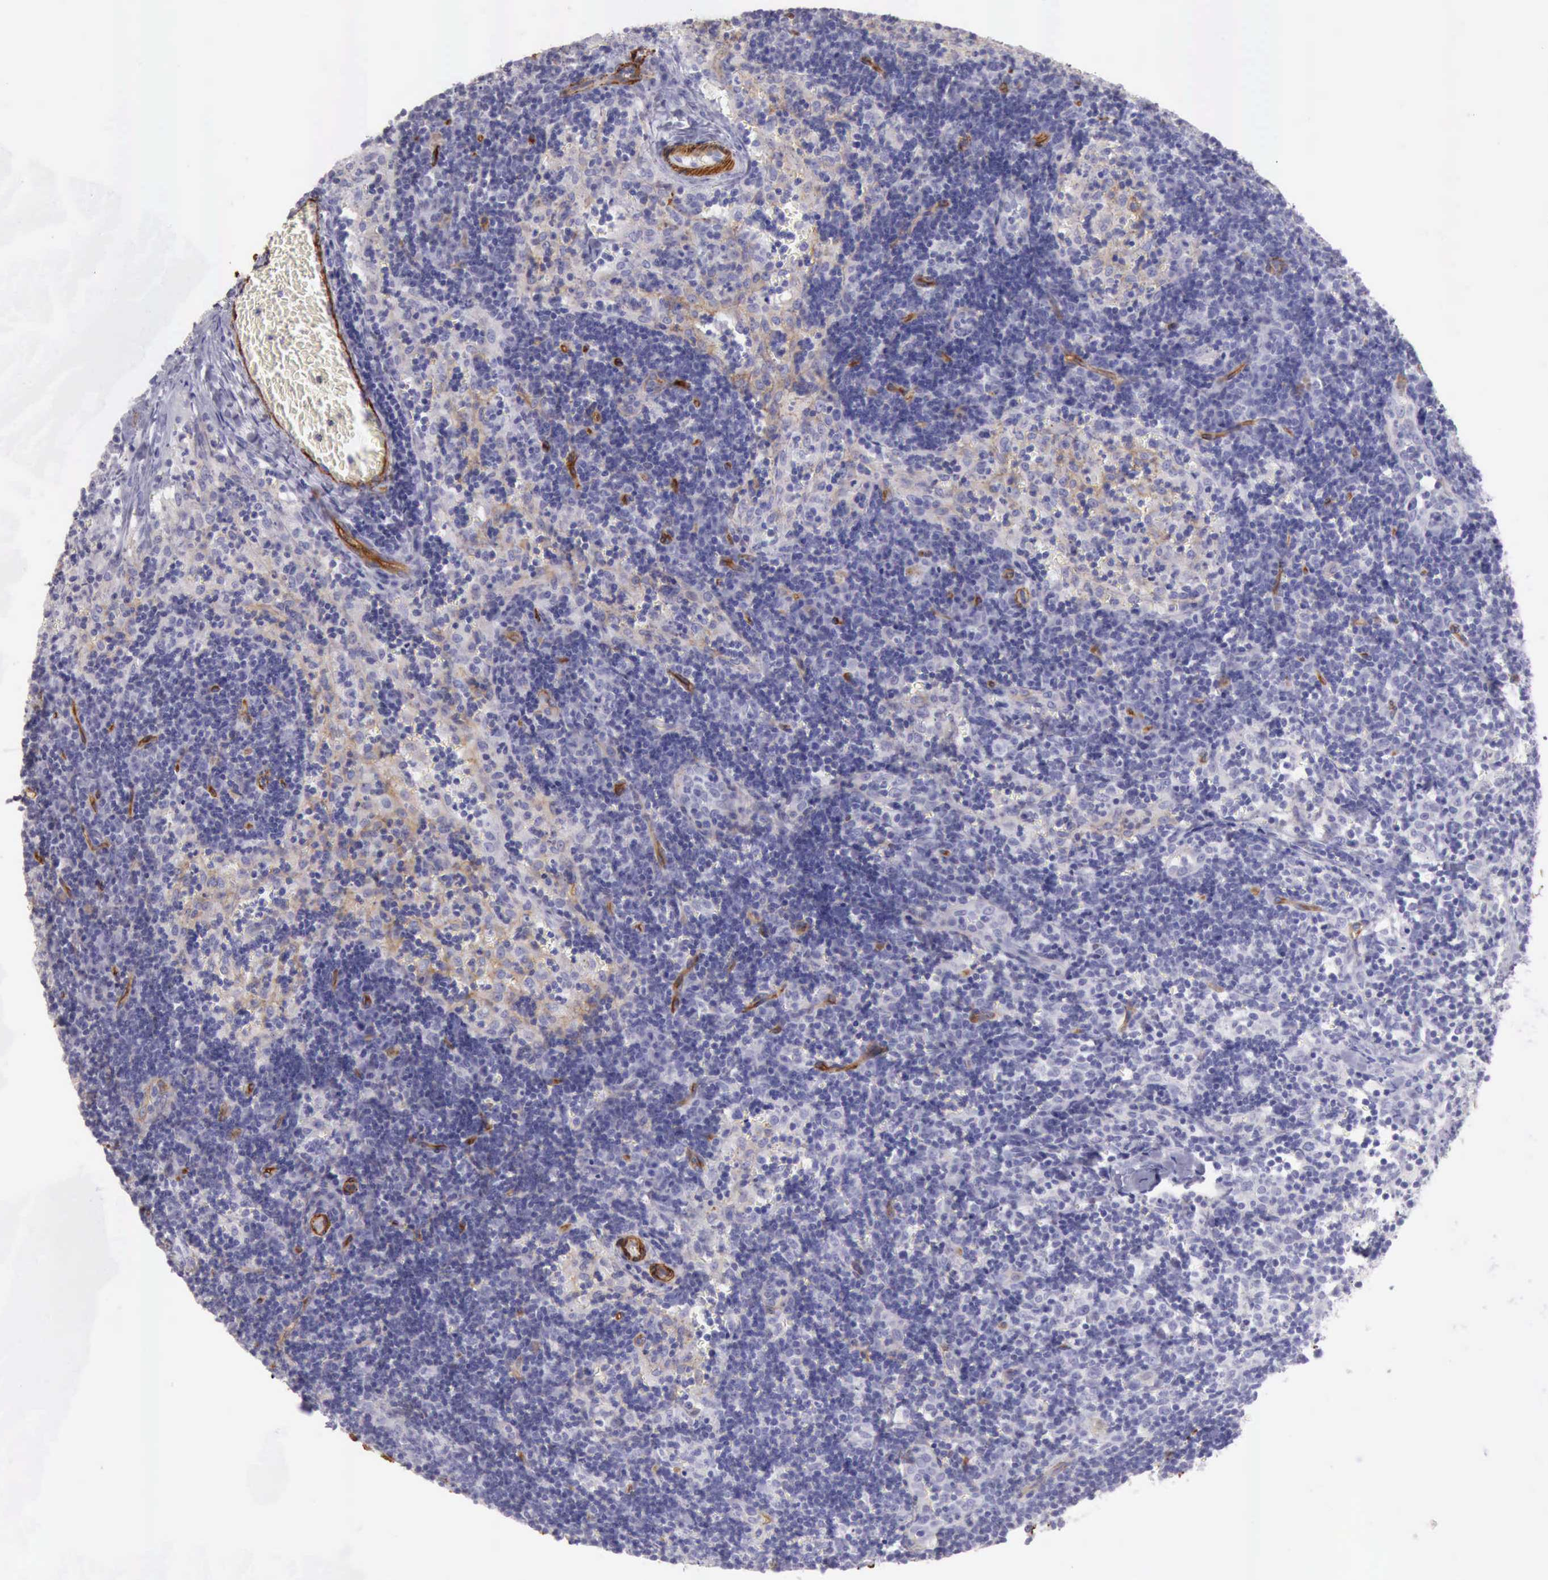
{"staining": {"intensity": "negative", "quantity": "none", "location": "none"}, "tissue": "lymph node", "cell_type": "Germinal center cells", "image_type": "normal", "snomed": [{"axis": "morphology", "description": "Normal tissue, NOS"}, {"axis": "morphology", "description": "Inflammation, NOS"}, {"axis": "topography", "description": "Lymph node"}, {"axis": "topography", "description": "Salivary gland"}], "caption": "Unremarkable lymph node was stained to show a protein in brown. There is no significant expression in germinal center cells. The staining was performed using DAB (3,3'-diaminobenzidine) to visualize the protein expression in brown, while the nuclei were stained in blue with hematoxylin (Magnification: 20x).", "gene": "AOC3", "patient": {"sex": "male", "age": 3}}